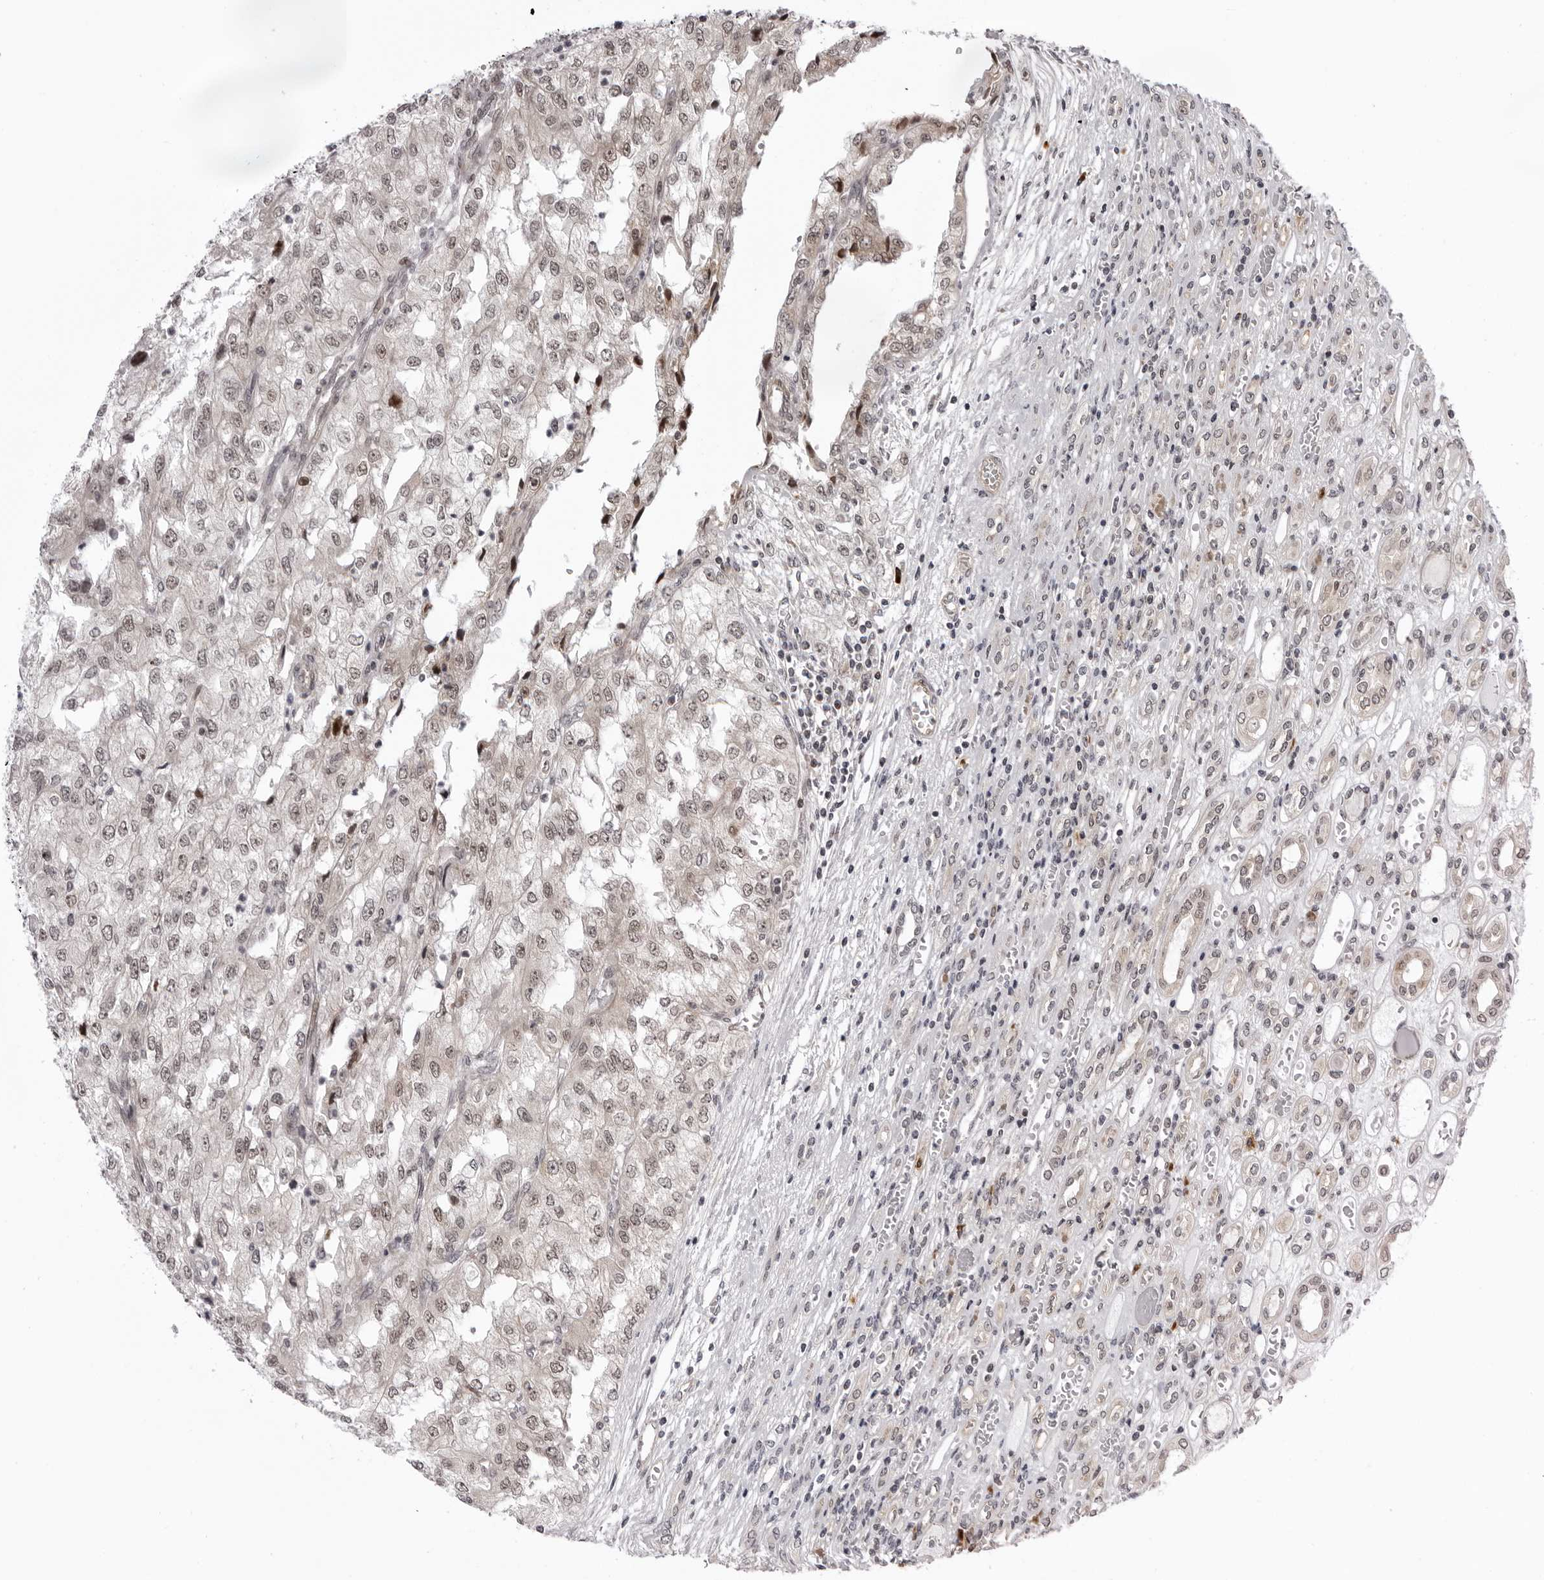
{"staining": {"intensity": "weak", "quantity": "25%-75%", "location": "nuclear"}, "tissue": "renal cancer", "cell_type": "Tumor cells", "image_type": "cancer", "snomed": [{"axis": "morphology", "description": "Adenocarcinoma, NOS"}, {"axis": "topography", "description": "Kidney"}], "caption": "Immunohistochemistry (IHC) histopathology image of human renal cancer (adenocarcinoma) stained for a protein (brown), which displays low levels of weak nuclear expression in about 25%-75% of tumor cells.", "gene": "GCSAML", "patient": {"sex": "female", "age": 54}}